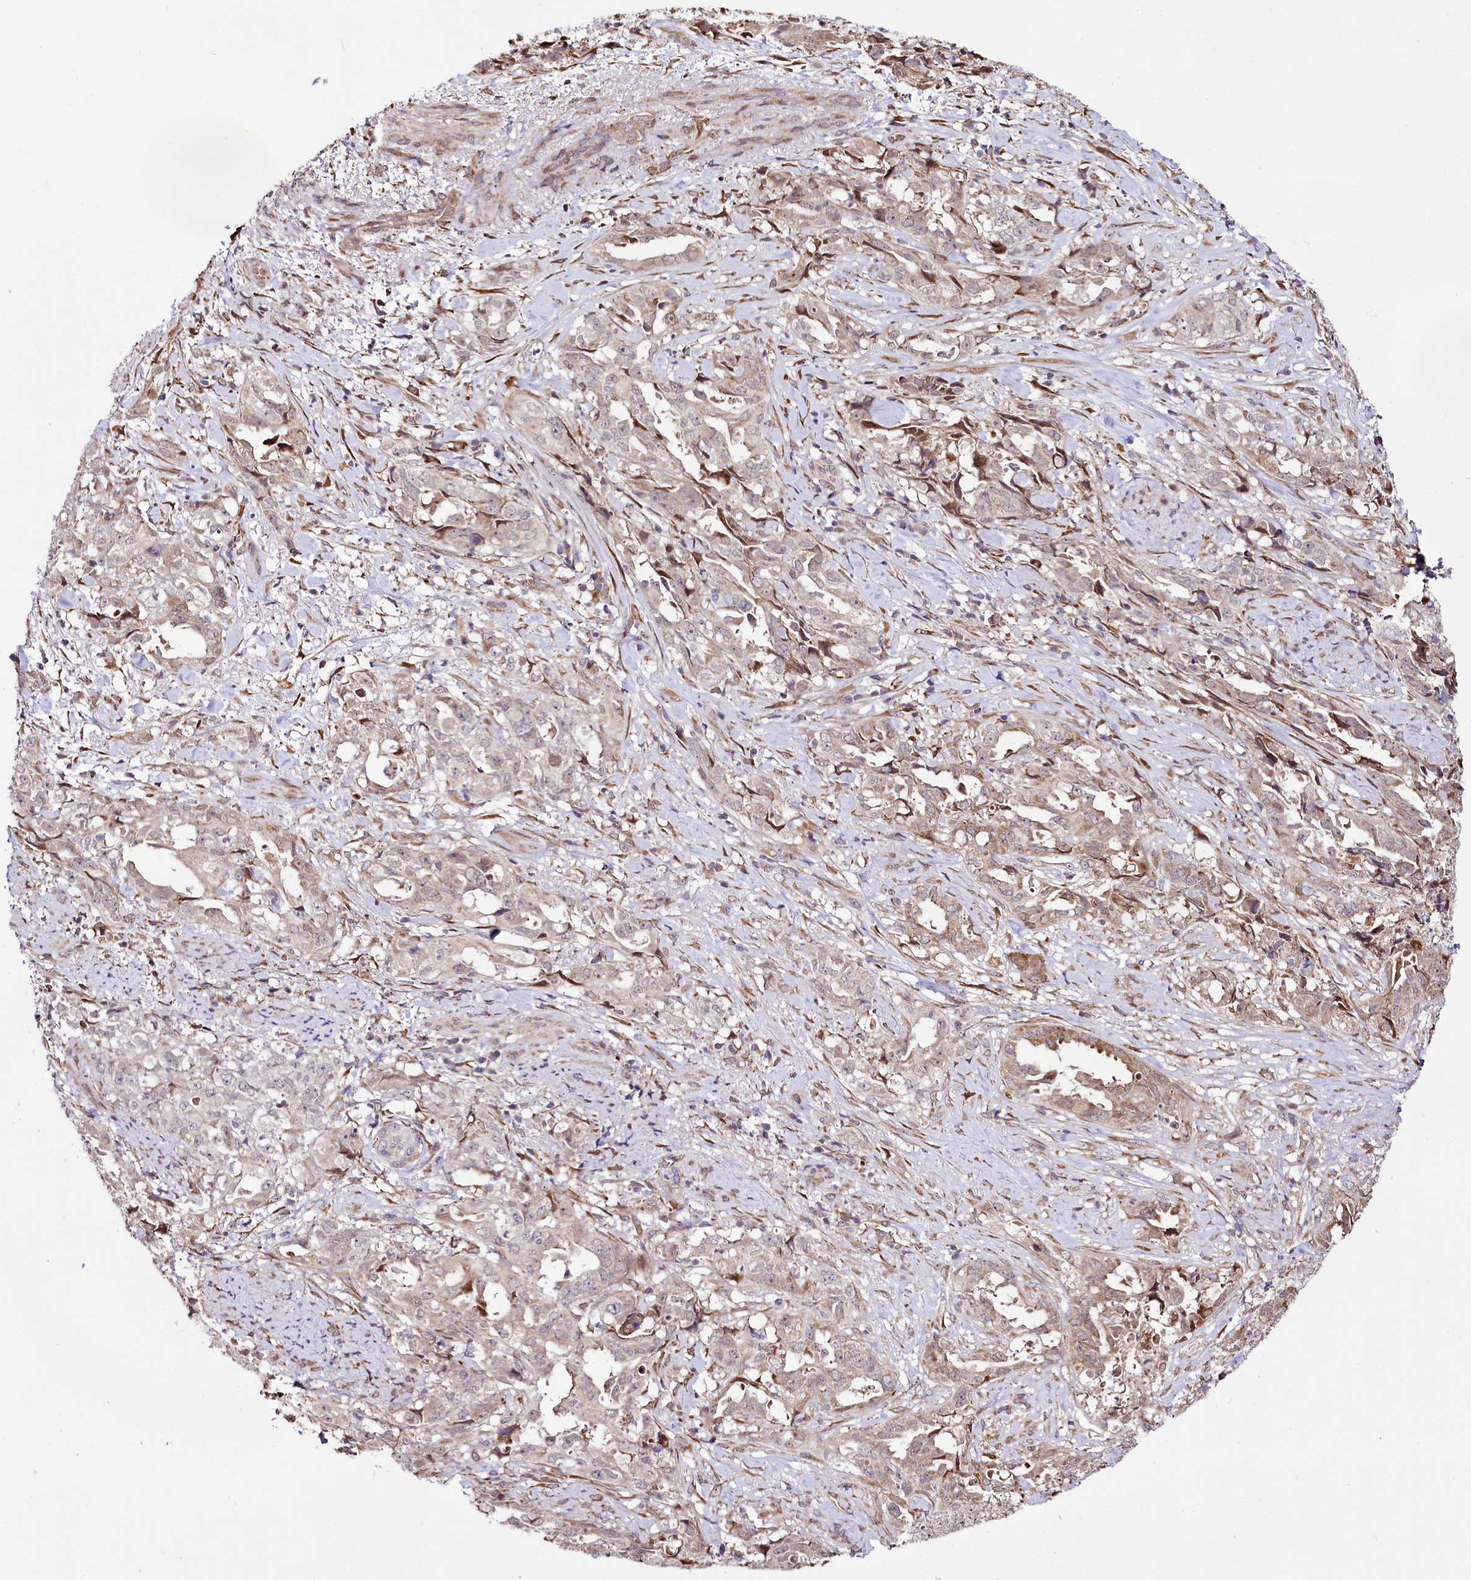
{"staining": {"intensity": "weak", "quantity": "<25%", "location": "cytoplasmic/membranous"}, "tissue": "endometrial cancer", "cell_type": "Tumor cells", "image_type": "cancer", "snomed": [{"axis": "morphology", "description": "Adenocarcinoma, NOS"}, {"axis": "topography", "description": "Endometrium"}], "caption": "High magnification brightfield microscopy of endometrial cancer stained with DAB (brown) and counterstained with hematoxylin (blue): tumor cells show no significant staining.", "gene": "CUTC", "patient": {"sex": "female", "age": 65}}